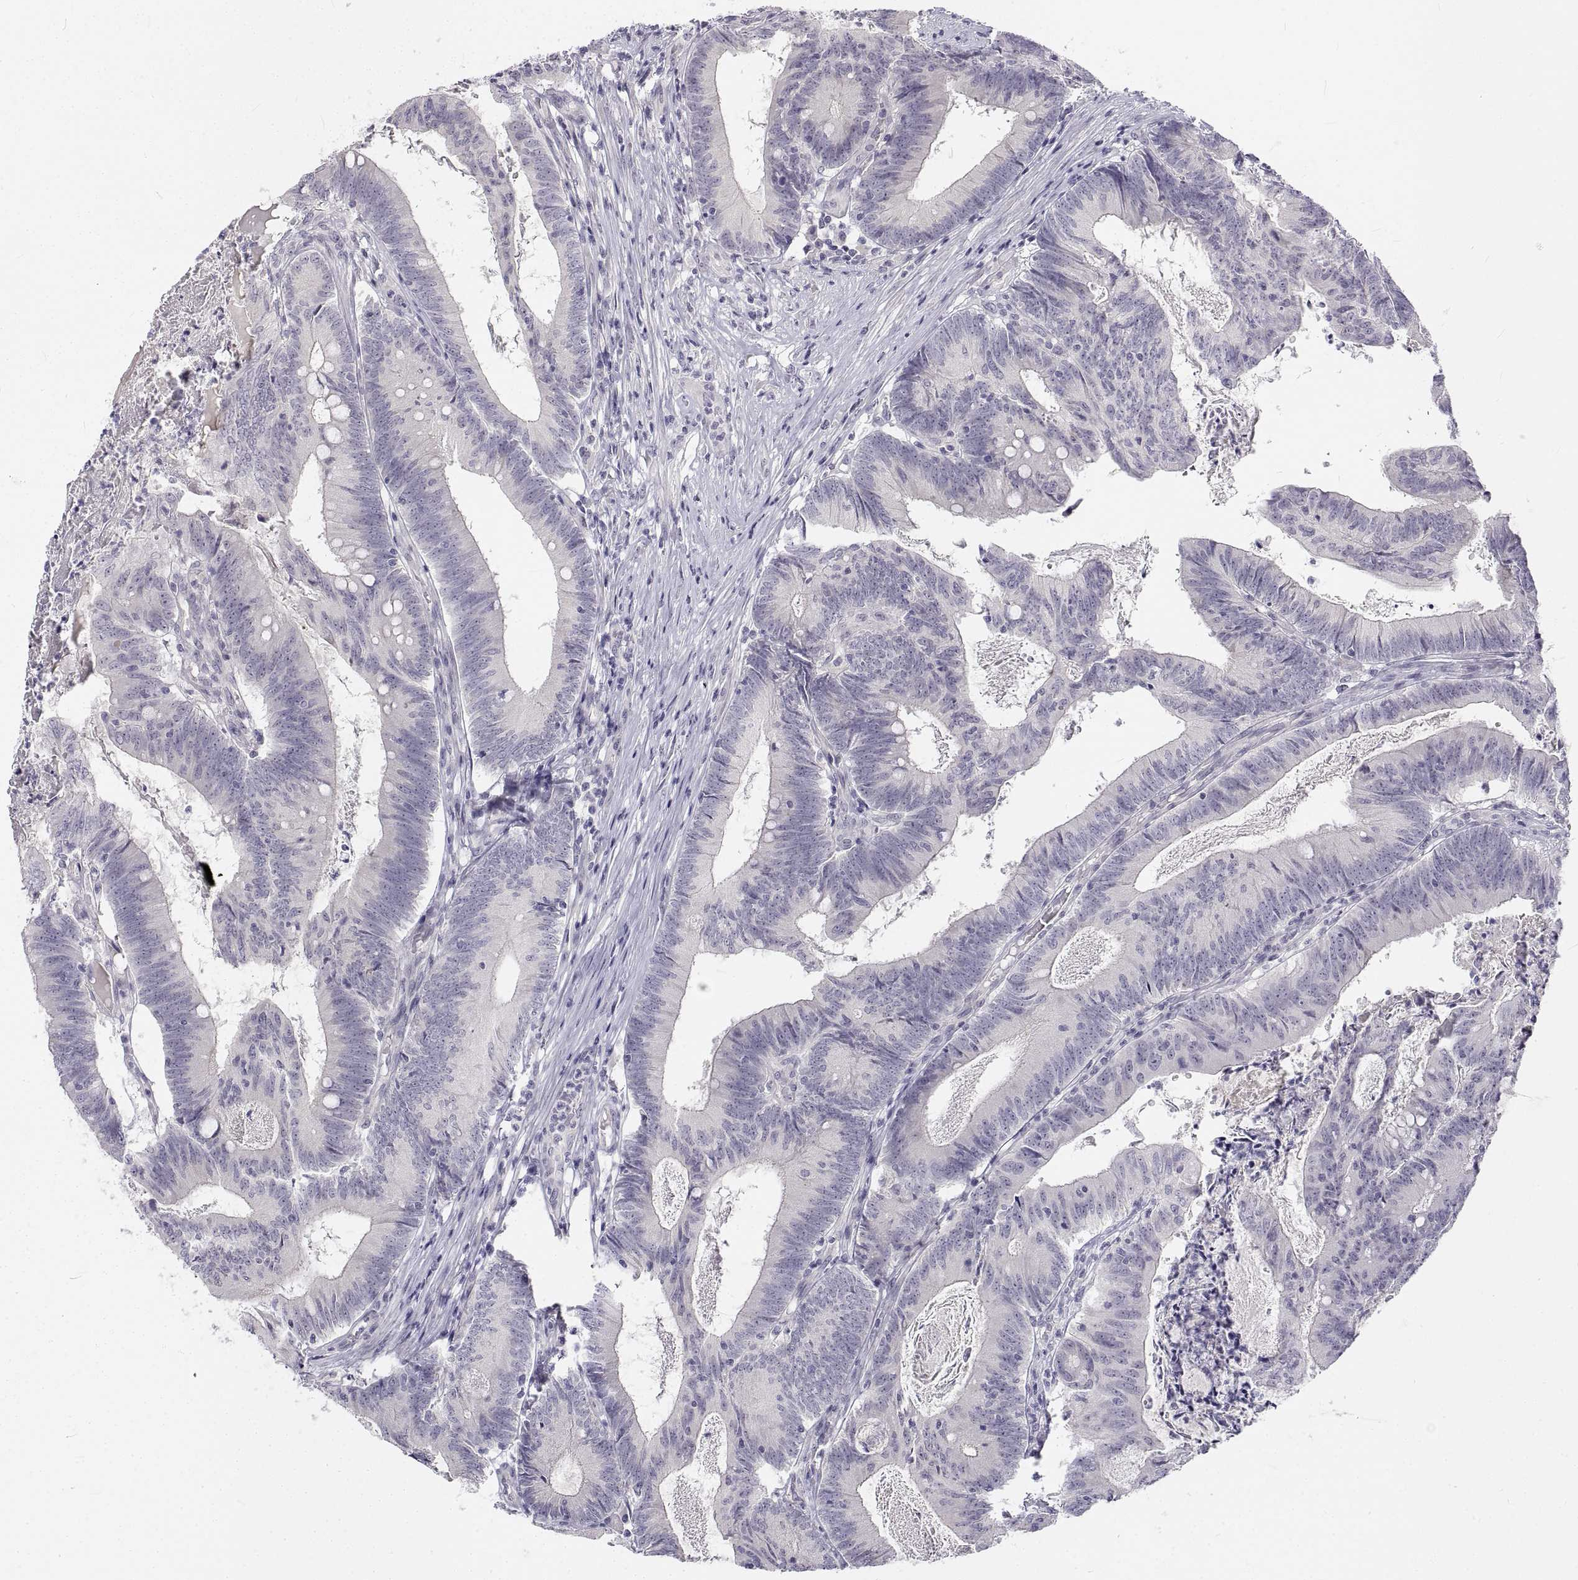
{"staining": {"intensity": "negative", "quantity": "none", "location": "none"}, "tissue": "colorectal cancer", "cell_type": "Tumor cells", "image_type": "cancer", "snomed": [{"axis": "morphology", "description": "Adenocarcinoma, NOS"}, {"axis": "topography", "description": "Colon"}], "caption": "IHC histopathology image of neoplastic tissue: human colorectal cancer stained with DAB reveals no significant protein expression in tumor cells.", "gene": "ANO2", "patient": {"sex": "female", "age": 70}}